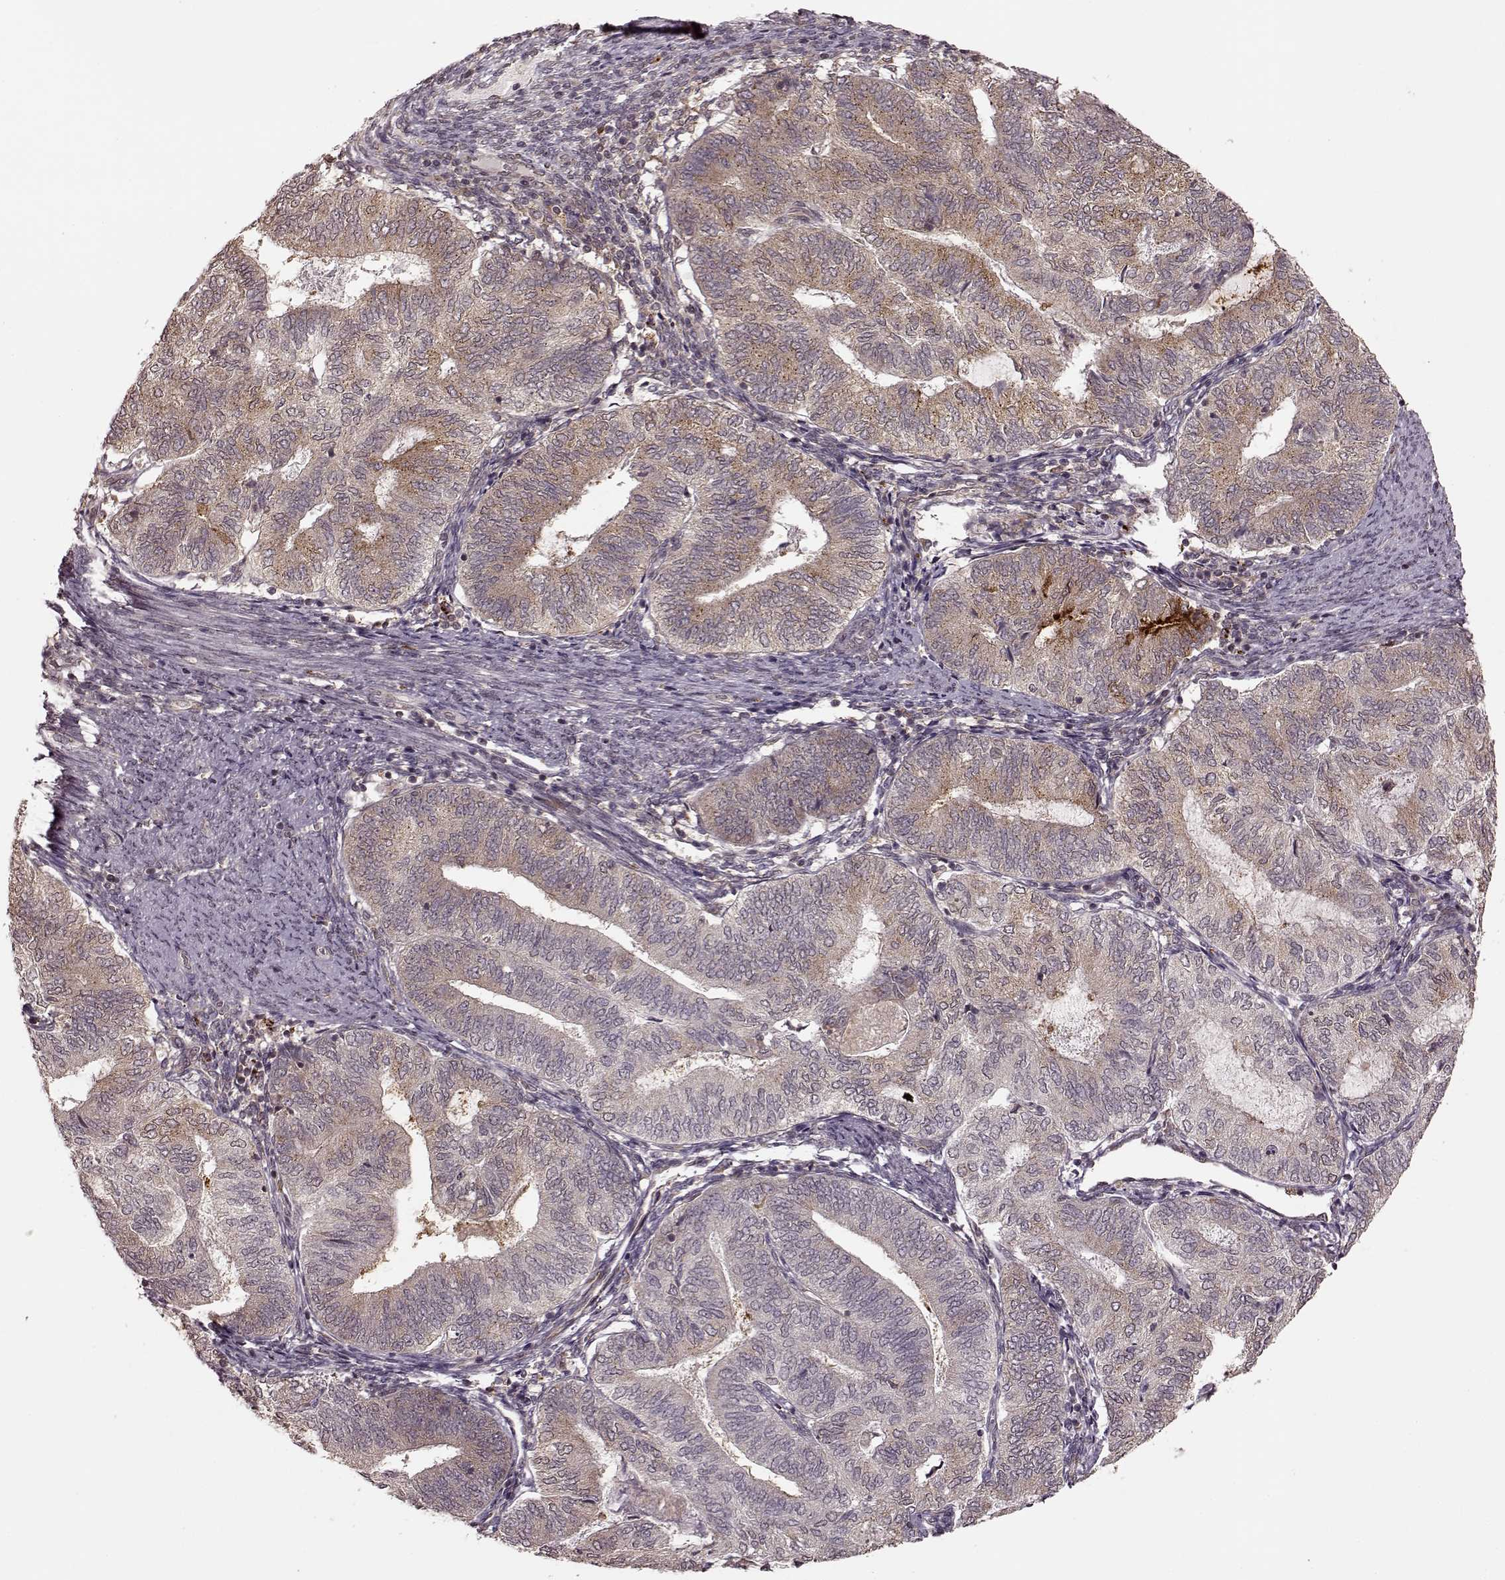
{"staining": {"intensity": "weak", "quantity": ">75%", "location": "cytoplasmic/membranous"}, "tissue": "endometrial cancer", "cell_type": "Tumor cells", "image_type": "cancer", "snomed": [{"axis": "morphology", "description": "Adenocarcinoma, NOS"}, {"axis": "topography", "description": "Endometrium"}], "caption": "High-power microscopy captured an IHC histopathology image of adenocarcinoma (endometrial), revealing weak cytoplasmic/membranous staining in about >75% of tumor cells. Using DAB (3,3'-diaminobenzidine) (brown) and hematoxylin (blue) stains, captured at high magnification using brightfield microscopy.", "gene": "YIPF5", "patient": {"sex": "female", "age": 65}}